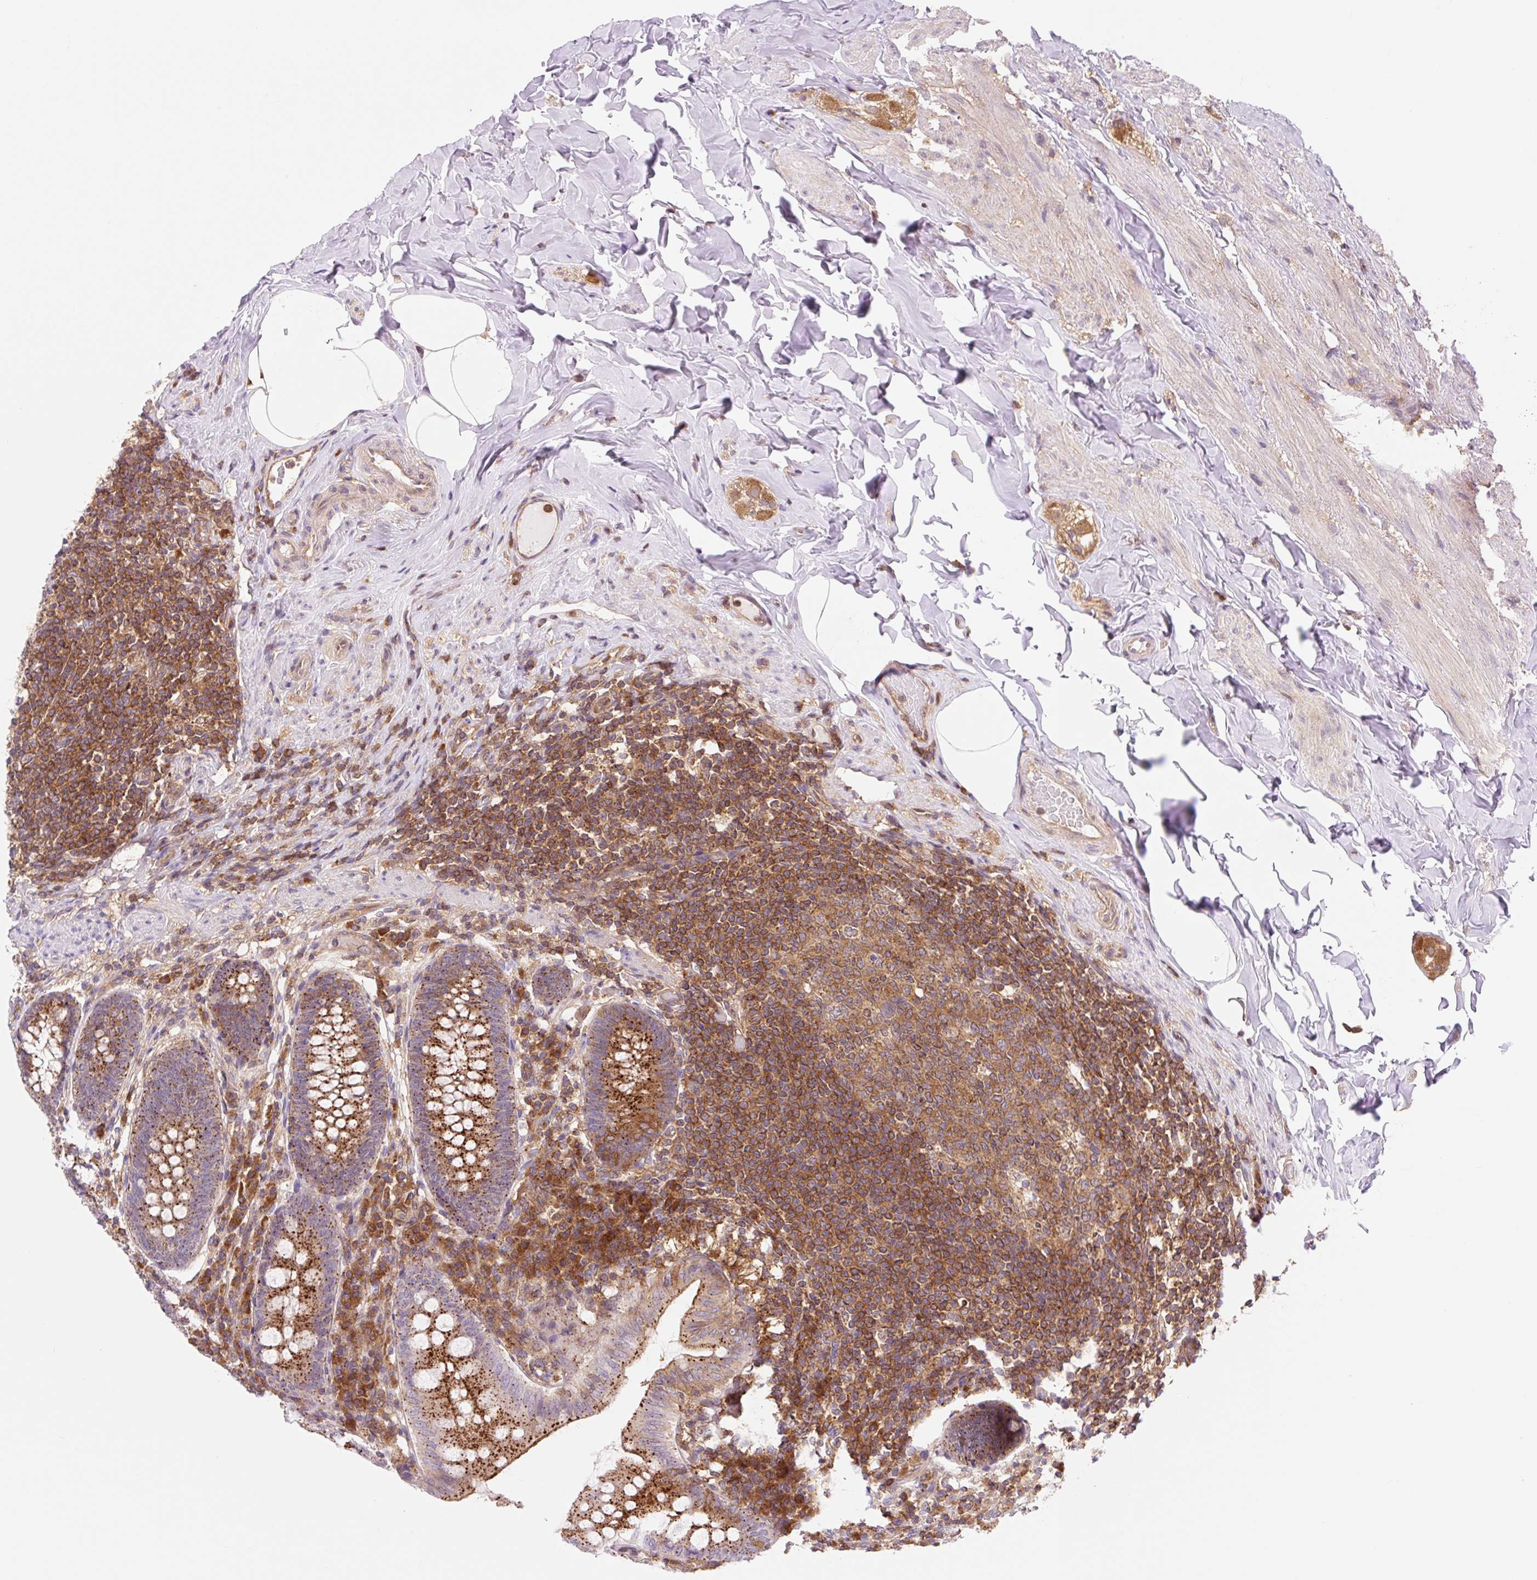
{"staining": {"intensity": "strong", "quantity": ">75%", "location": "cytoplasmic/membranous"}, "tissue": "appendix", "cell_type": "Glandular cells", "image_type": "normal", "snomed": [{"axis": "morphology", "description": "Normal tissue, NOS"}, {"axis": "topography", "description": "Appendix"}], "caption": "Brown immunohistochemical staining in normal appendix exhibits strong cytoplasmic/membranous positivity in about >75% of glandular cells. (brown staining indicates protein expression, while blue staining denotes nuclei).", "gene": "VPS4A", "patient": {"sex": "male", "age": 71}}